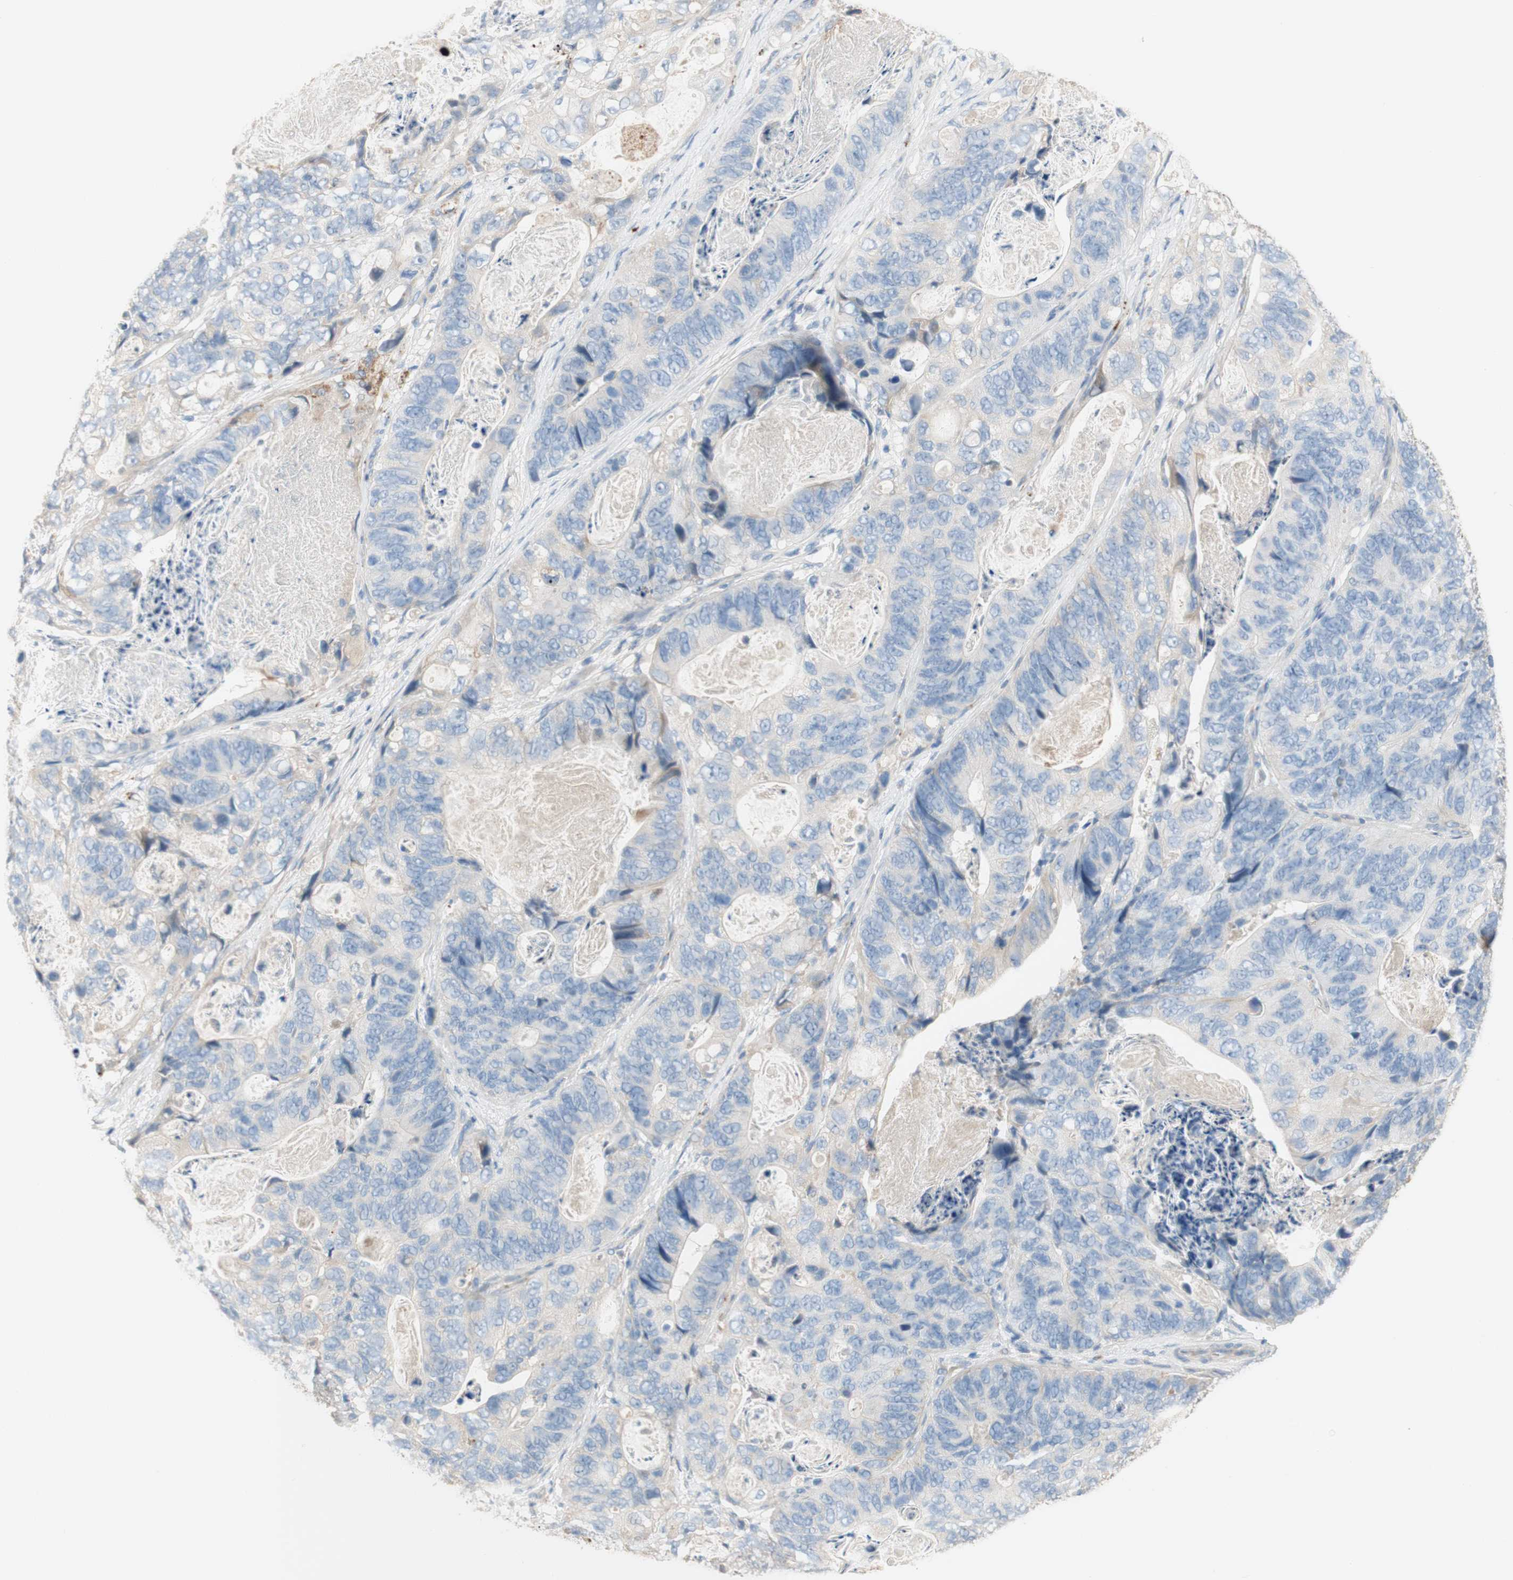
{"staining": {"intensity": "negative", "quantity": "none", "location": "none"}, "tissue": "stomach cancer", "cell_type": "Tumor cells", "image_type": "cancer", "snomed": [{"axis": "morphology", "description": "Adenocarcinoma, NOS"}, {"axis": "topography", "description": "Stomach"}], "caption": "Protein analysis of adenocarcinoma (stomach) shows no significant expression in tumor cells.", "gene": "PTPN21", "patient": {"sex": "female", "age": 89}}